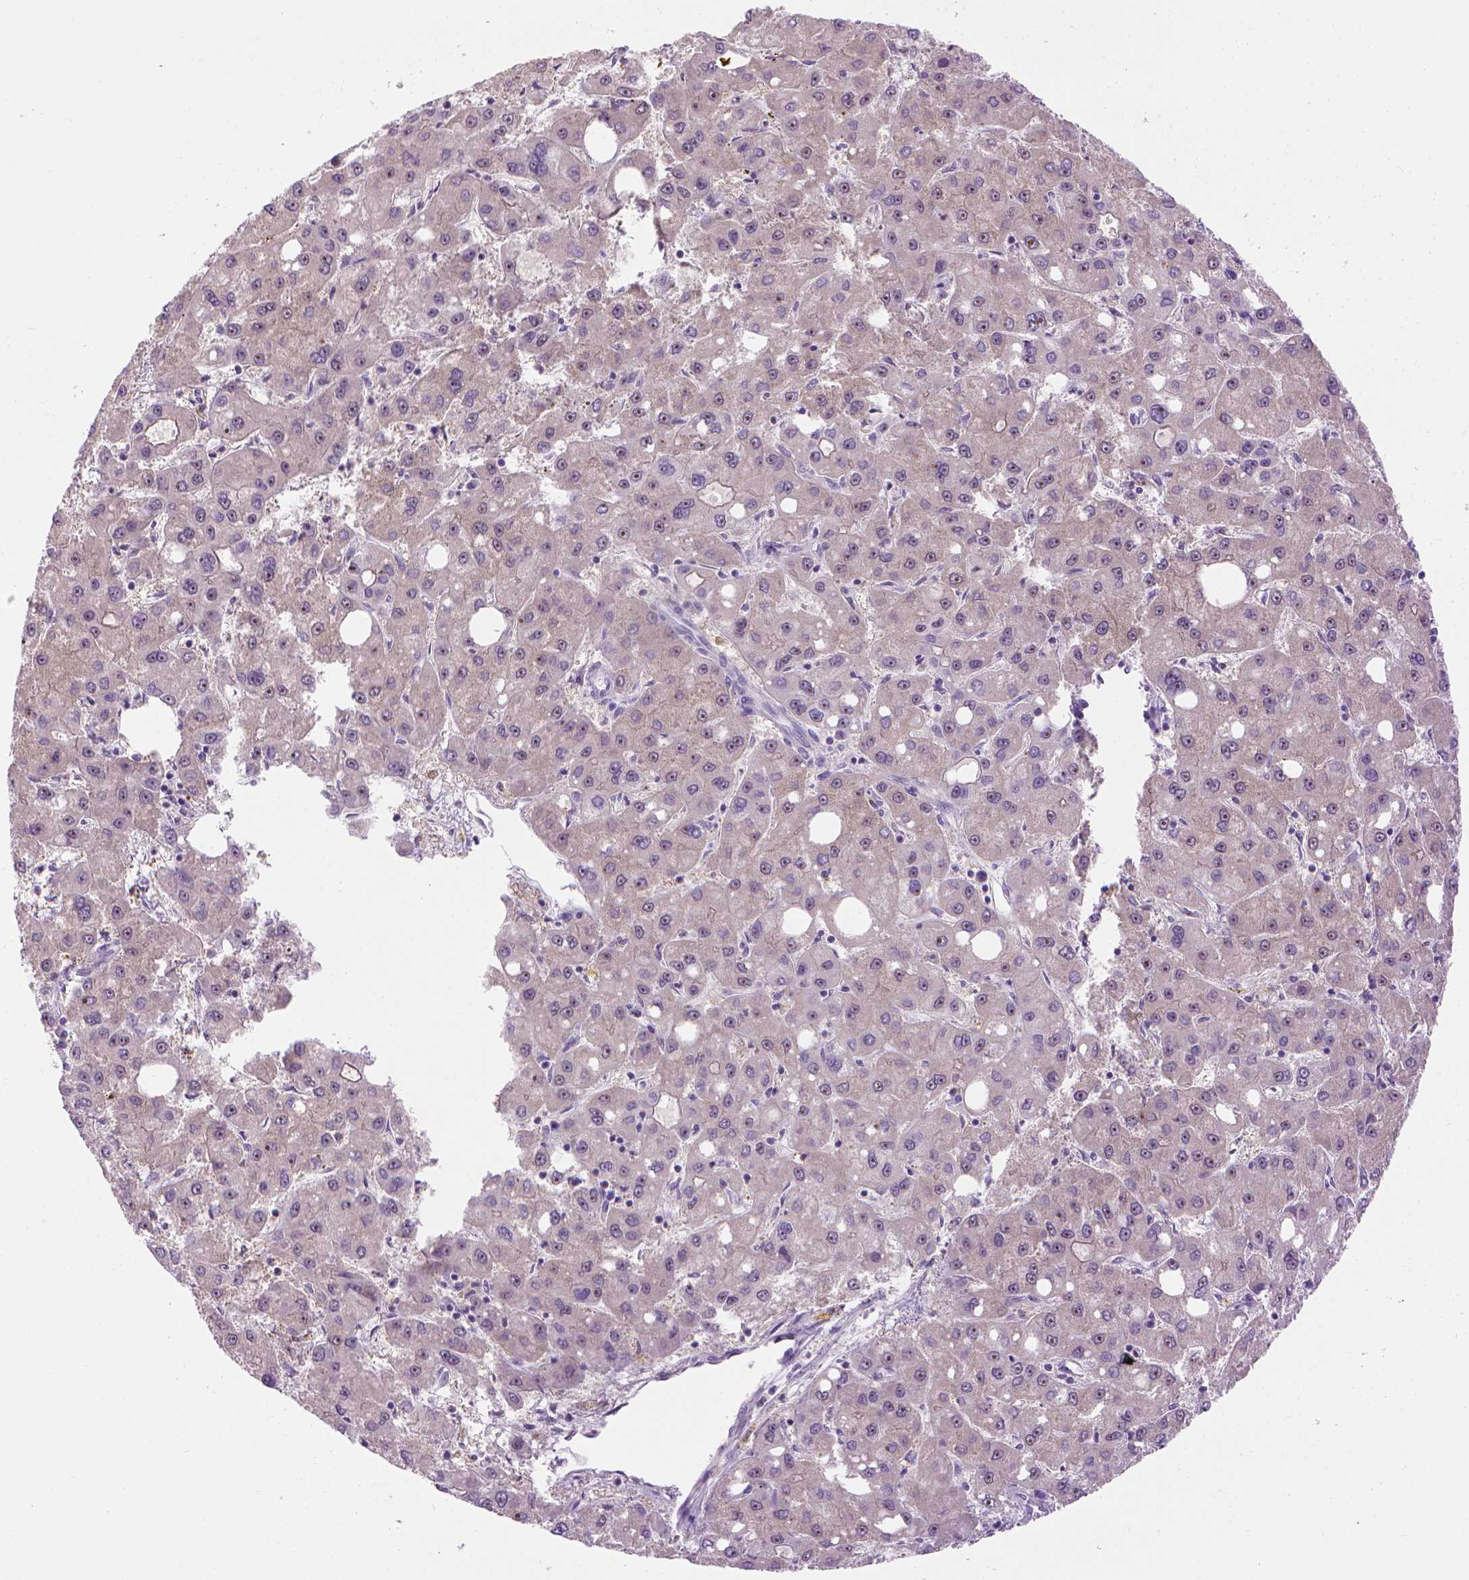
{"staining": {"intensity": "negative", "quantity": "none", "location": "none"}, "tissue": "liver cancer", "cell_type": "Tumor cells", "image_type": "cancer", "snomed": [{"axis": "morphology", "description": "Carcinoma, Hepatocellular, NOS"}, {"axis": "topography", "description": "Liver"}], "caption": "This is an immunohistochemistry (IHC) image of liver cancer (hepatocellular carcinoma). There is no expression in tumor cells.", "gene": "UTP4", "patient": {"sex": "male", "age": 73}}